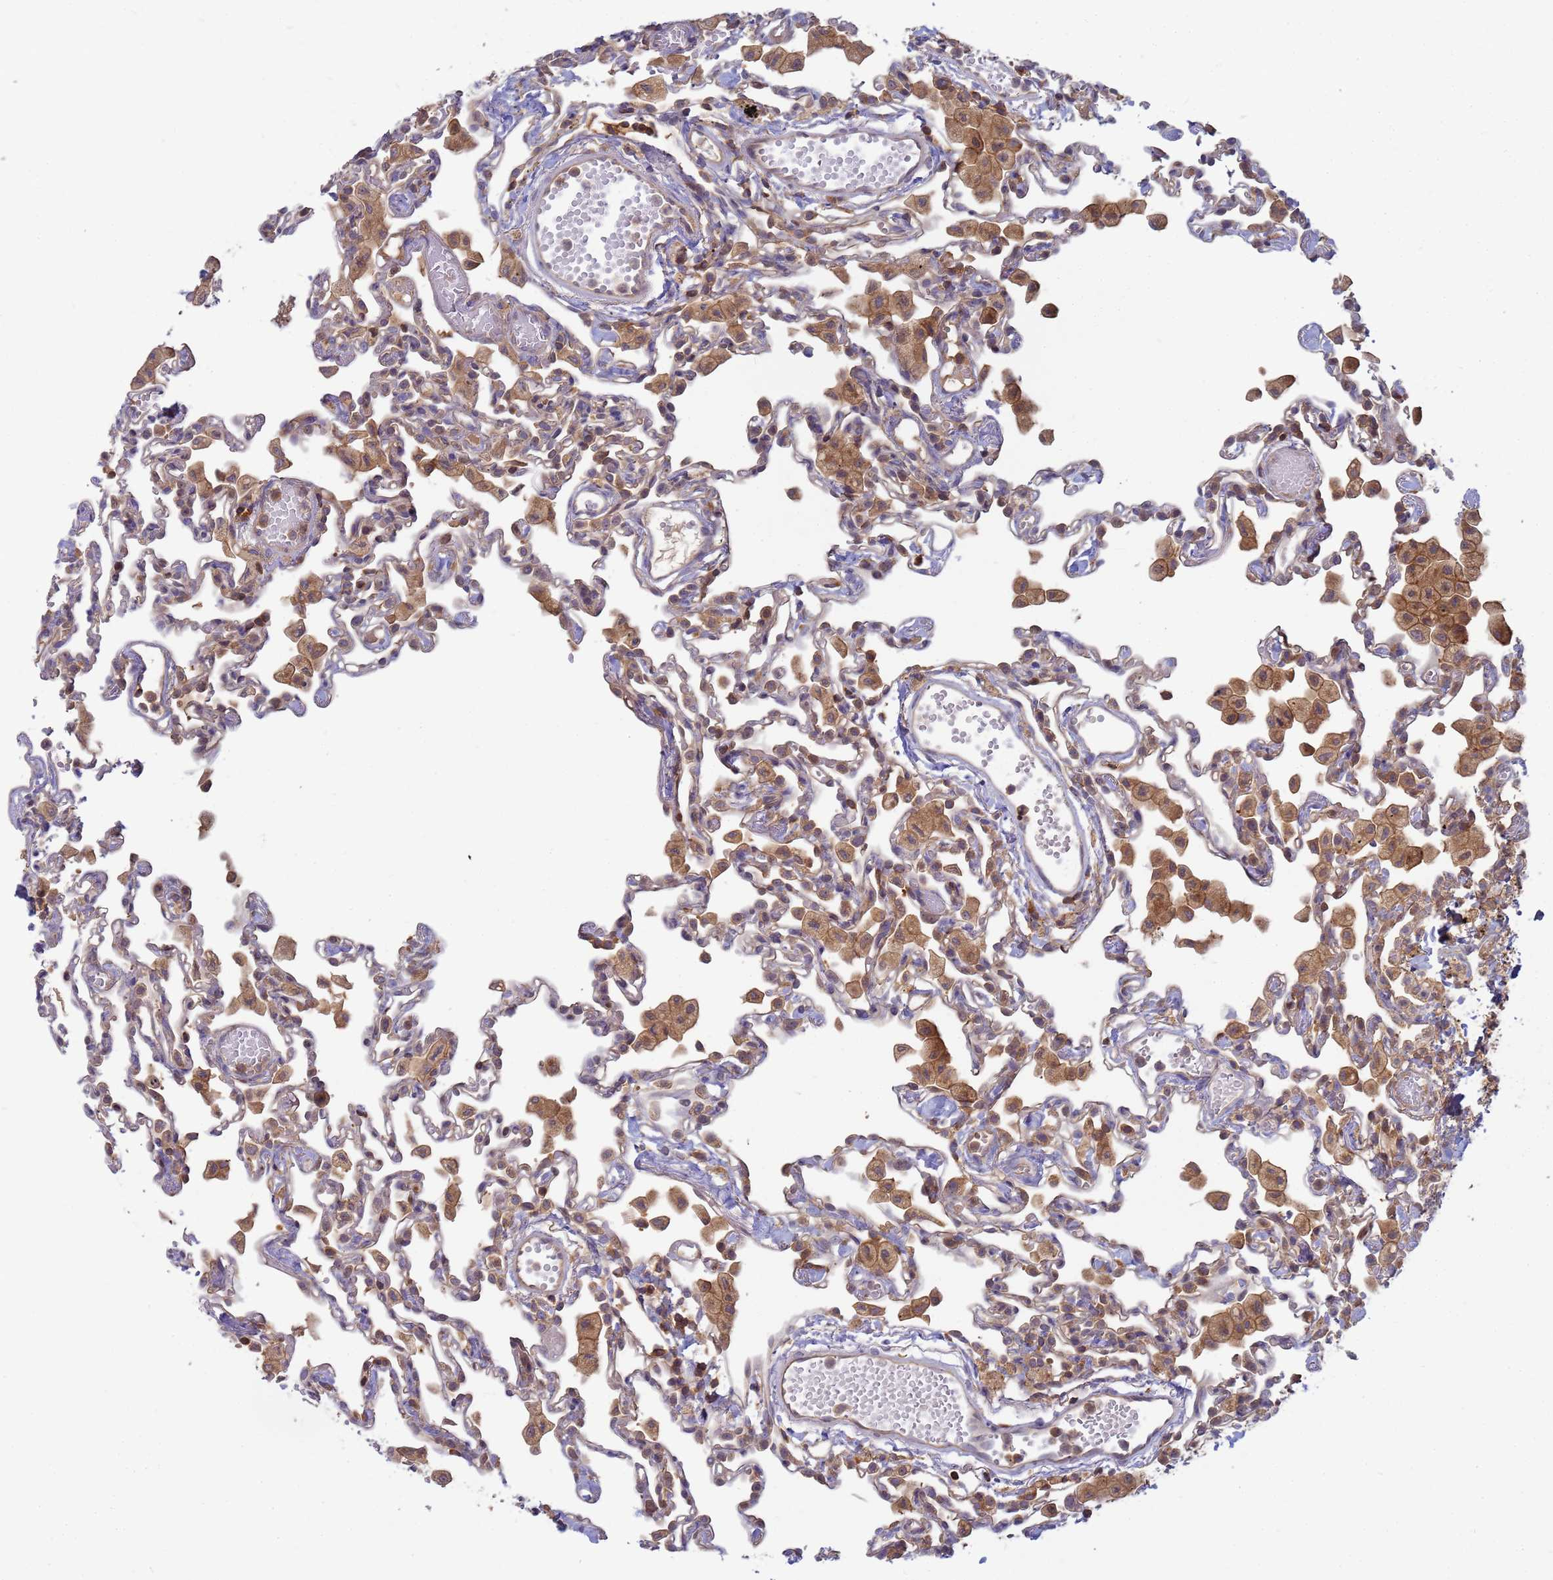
{"staining": {"intensity": "moderate", "quantity": "25%-75%", "location": "cytoplasmic/membranous"}, "tissue": "lung", "cell_type": "Alveolar cells", "image_type": "normal", "snomed": [{"axis": "morphology", "description": "Normal tissue, NOS"}, {"axis": "topography", "description": "Bronchus"}, {"axis": "topography", "description": "Lung"}], "caption": "Alveolar cells show moderate cytoplasmic/membranous positivity in approximately 25%-75% of cells in unremarkable lung. (IHC, brightfield microscopy, high magnification).", "gene": "SHARPIN", "patient": {"sex": "female", "age": 49}}